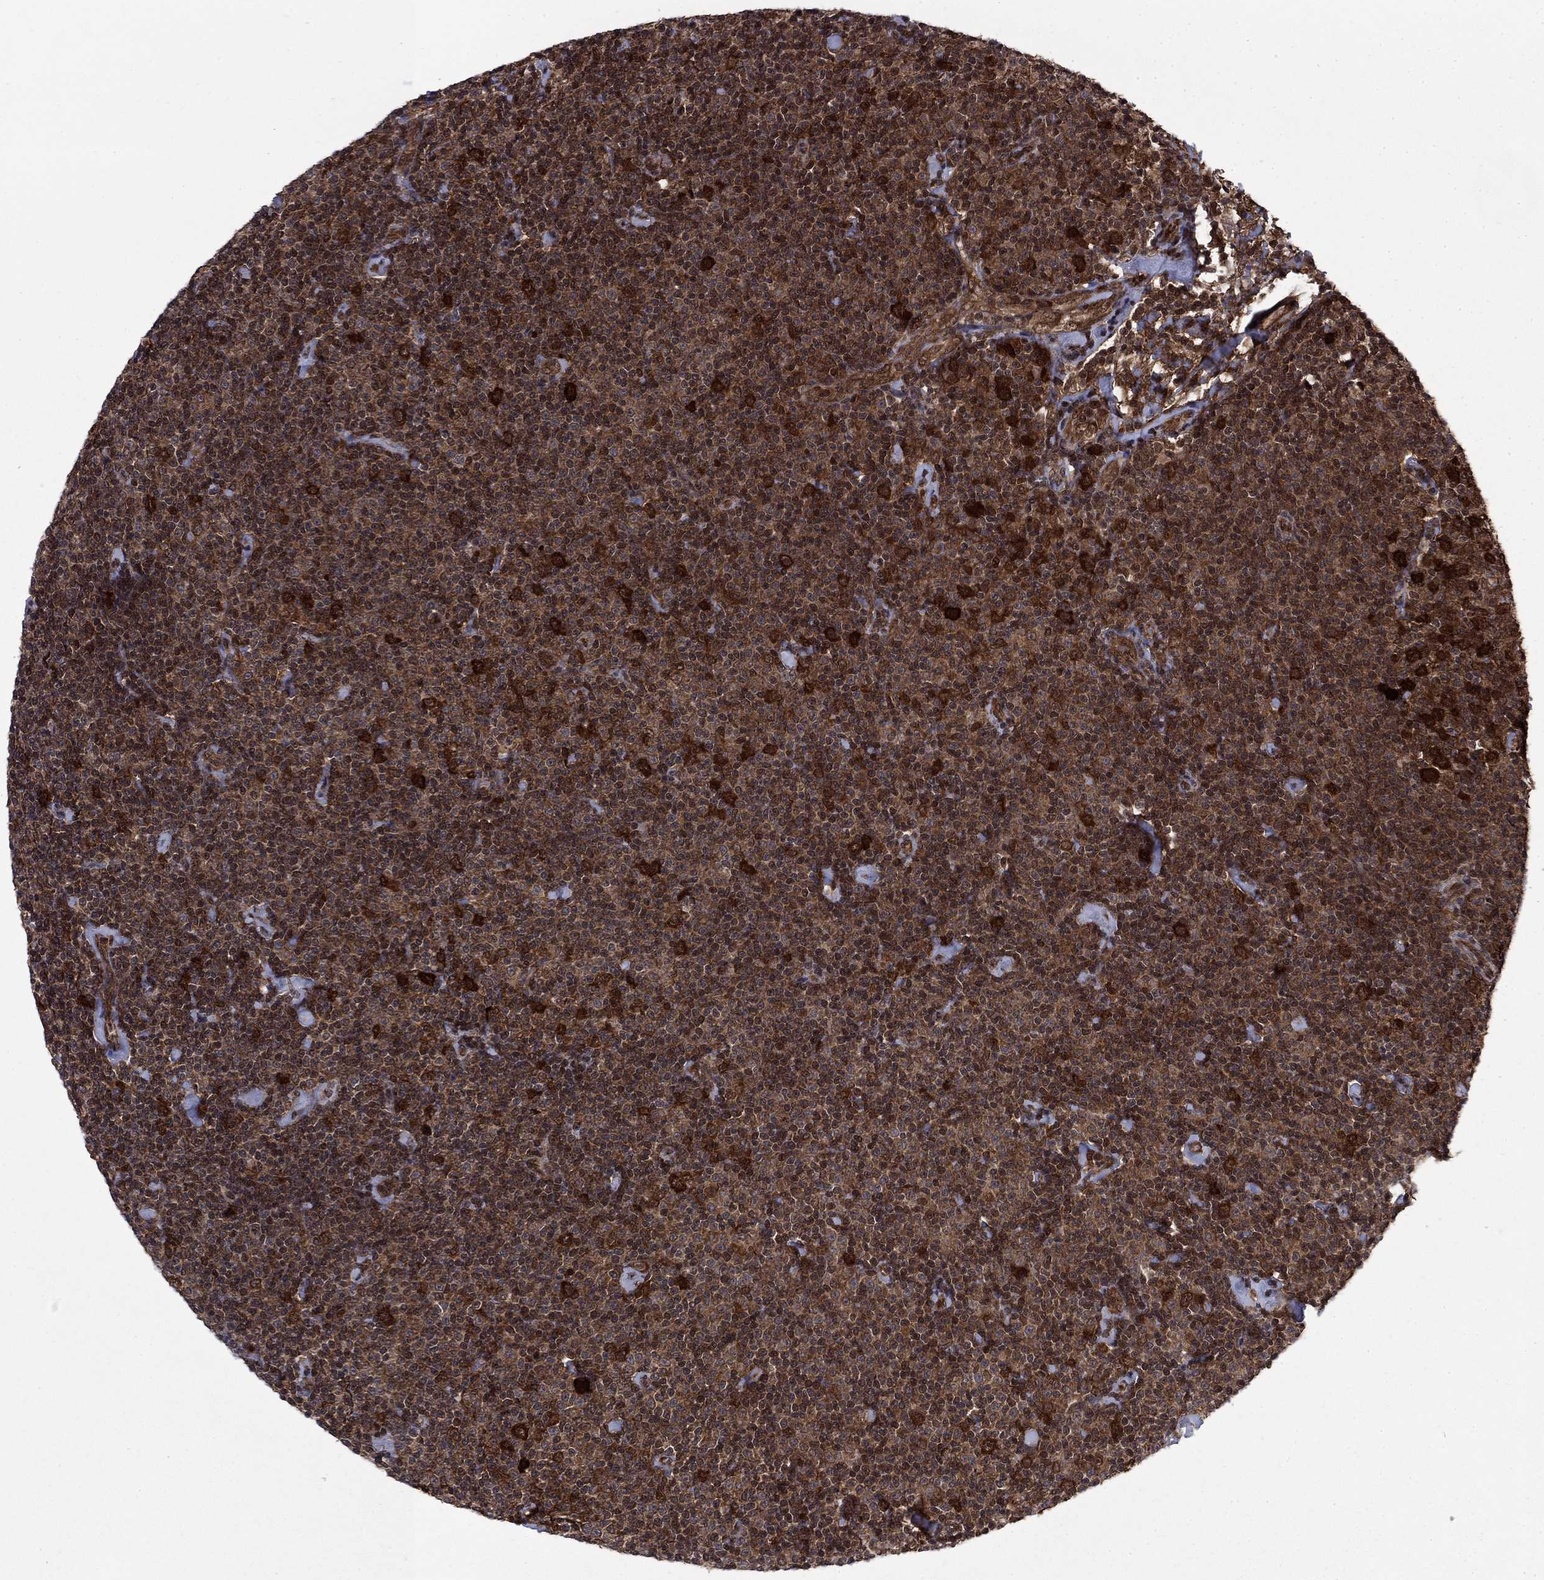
{"staining": {"intensity": "strong", "quantity": ">75%", "location": "cytoplasmic/membranous"}, "tissue": "lymphoma", "cell_type": "Tumor cells", "image_type": "cancer", "snomed": [{"axis": "morphology", "description": "Malignant lymphoma, non-Hodgkin's type, Low grade"}, {"axis": "topography", "description": "Lymph node"}], "caption": "Malignant lymphoma, non-Hodgkin's type (low-grade) tissue displays strong cytoplasmic/membranous positivity in about >75% of tumor cells, visualized by immunohistochemistry.", "gene": "DNAJA1", "patient": {"sex": "male", "age": 81}}